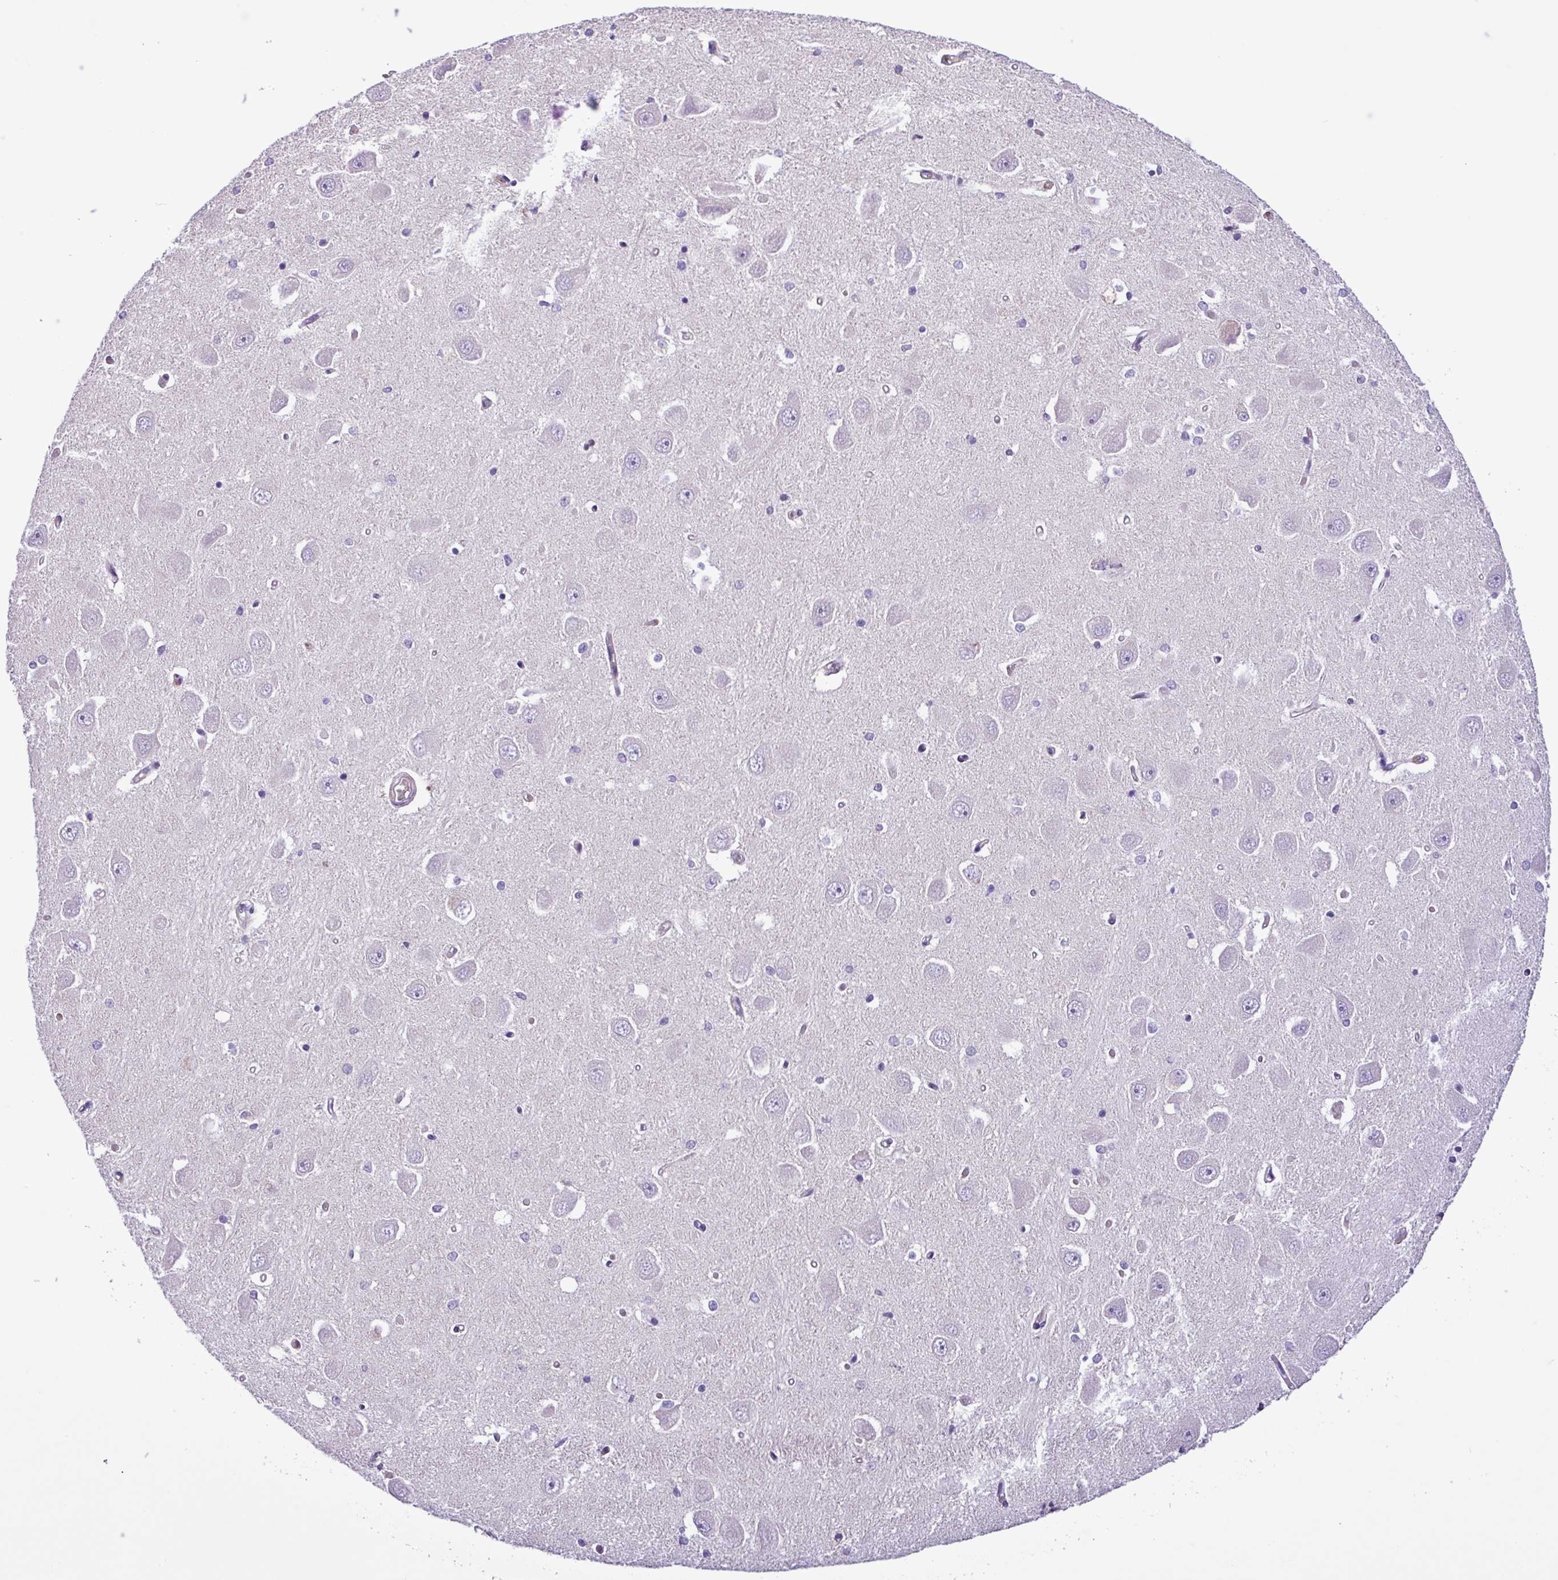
{"staining": {"intensity": "negative", "quantity": "none", "location": "none"}, "tissue": "hippocampus", "cell_type": "Glial cells", "image_type": "normal", "snomed": [{"axis": "morphology", "description": "Normal tissue, NOS"}, {"axis": "topography", "description": "Hippocampus"}], "caption": "This histopathology image is of unremarkable hippocampus stained with IHC to label a protein in brown with the nuclei are counter-stained blue. There is no positivity in glial cells. (Stains: DAB IHC with hematoxylin counter stain, Microscopy: brightfield microscopy at high magnification).", "gene": "C11orf91", "patient": {"sex": "male", "age": 45}}